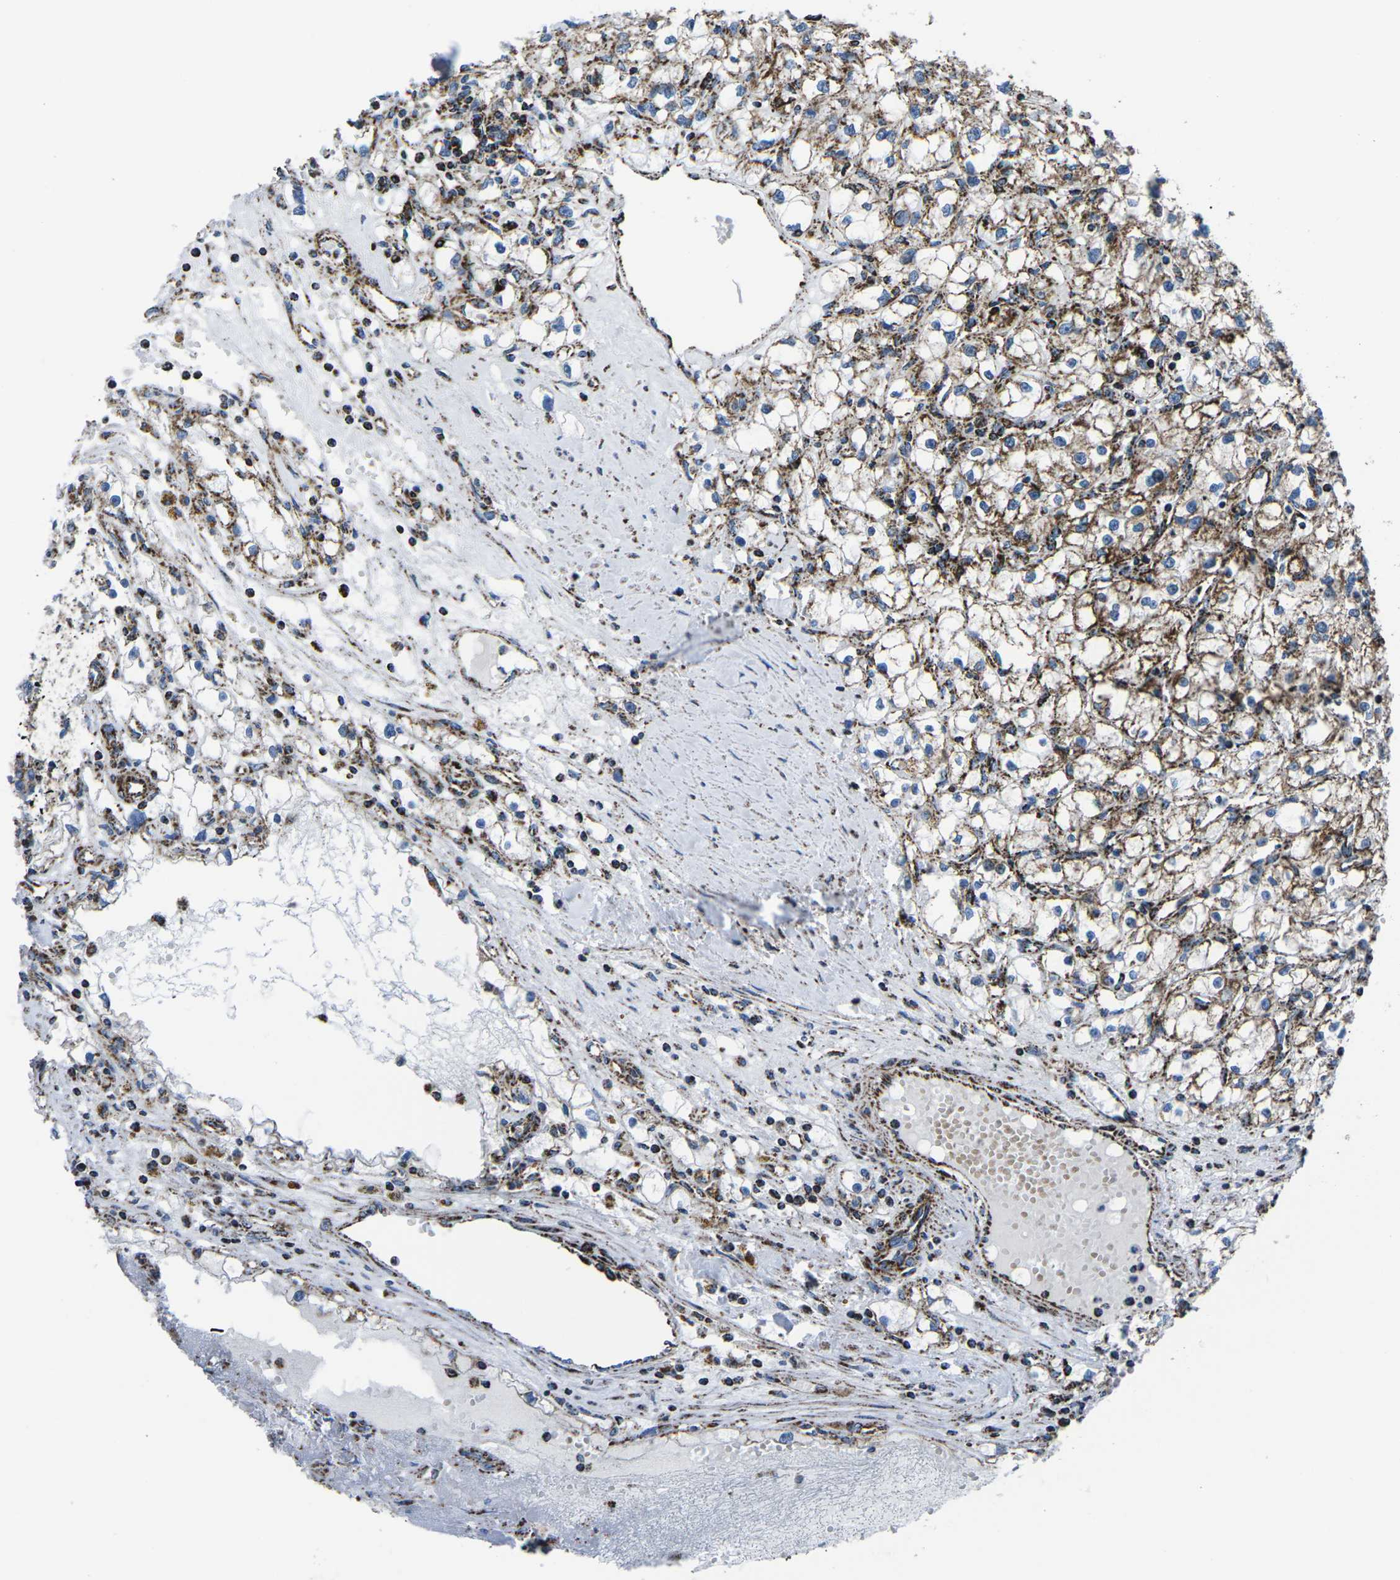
{"staining": {"intensity": "strong", "quantity": ">75%", "location": "cytoplasmic/membranous"}, "tissue": "renal cancer", "cell_type": "Tumor cells", "image_type": "cancer", "snomed": [{"axis": "morphology", "description": "Adenocarcinoma, NOS"}, {"axis": "topography", "description": "Kidney"}], "caption": "Immunohistochemistry (DAB) staining of human adenocarcinoma (renal) shows strong cytoplasmic/membranous protein staining in approximately >75% of tumor cells. (brown staining indicates protein expression, while blue staining denotes nuclei).", "gene": "MT-CO2", "patient": {"sex": "male", "age": 56}}